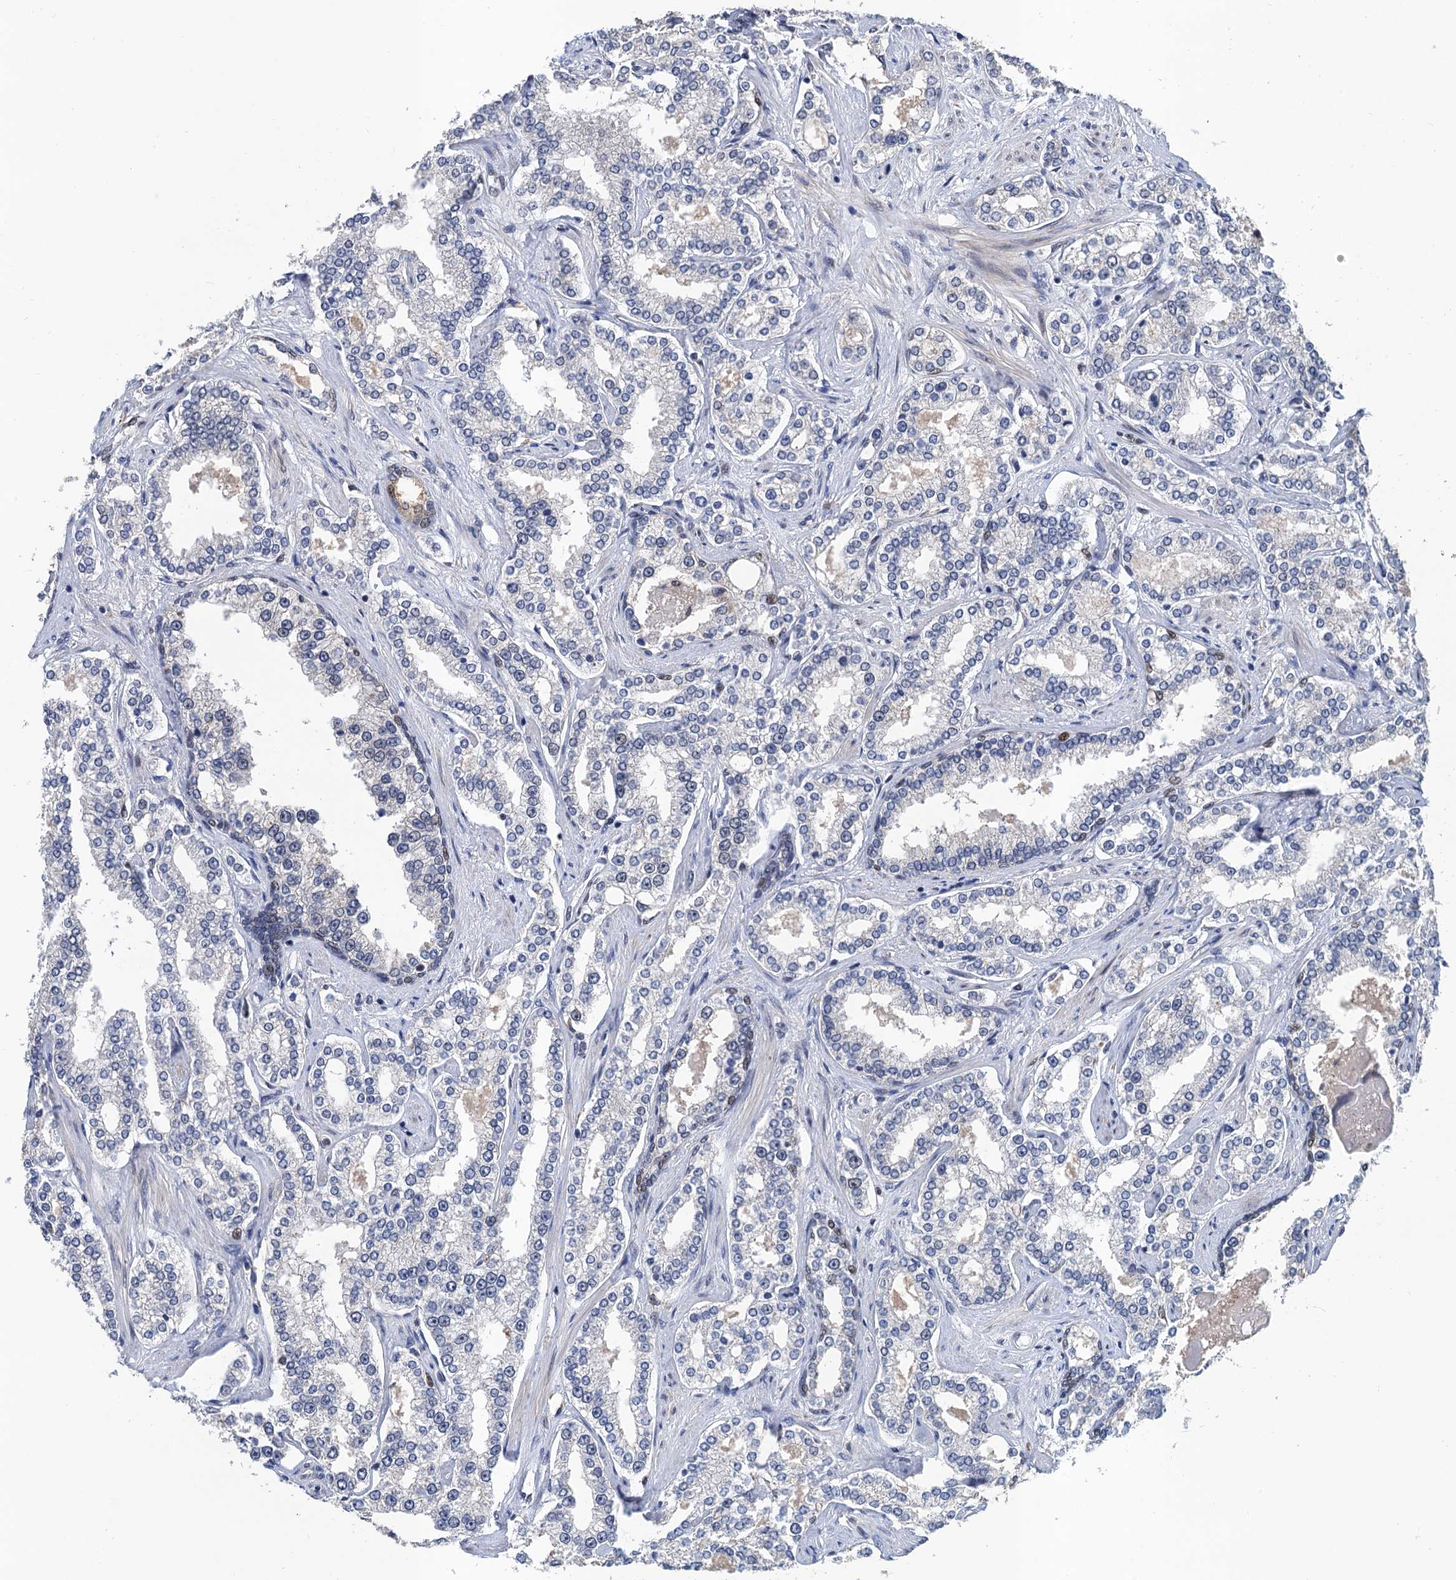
{"staining": {"intensity": "negative", "quantity": "none", "location": "none"}, "tissue": "prostate cancer", "cell_type": "Tumor cells", "image_type": "cancer", "snomed": [{"axis": "morphology", "description": "Normal tissue, NOS"}, {"axis": "morphology", "description": "Adenocarcinoma, High grade"}, {"axis": "topography", "description": "Prostate"}], "caption": "This is an immunohistochemistry image of human prostate high-grade adenocarcinoma. There is no positivity in tumor cells.", "gene": "TSEN34", "patient": {"sex": "male", "age": 83}}